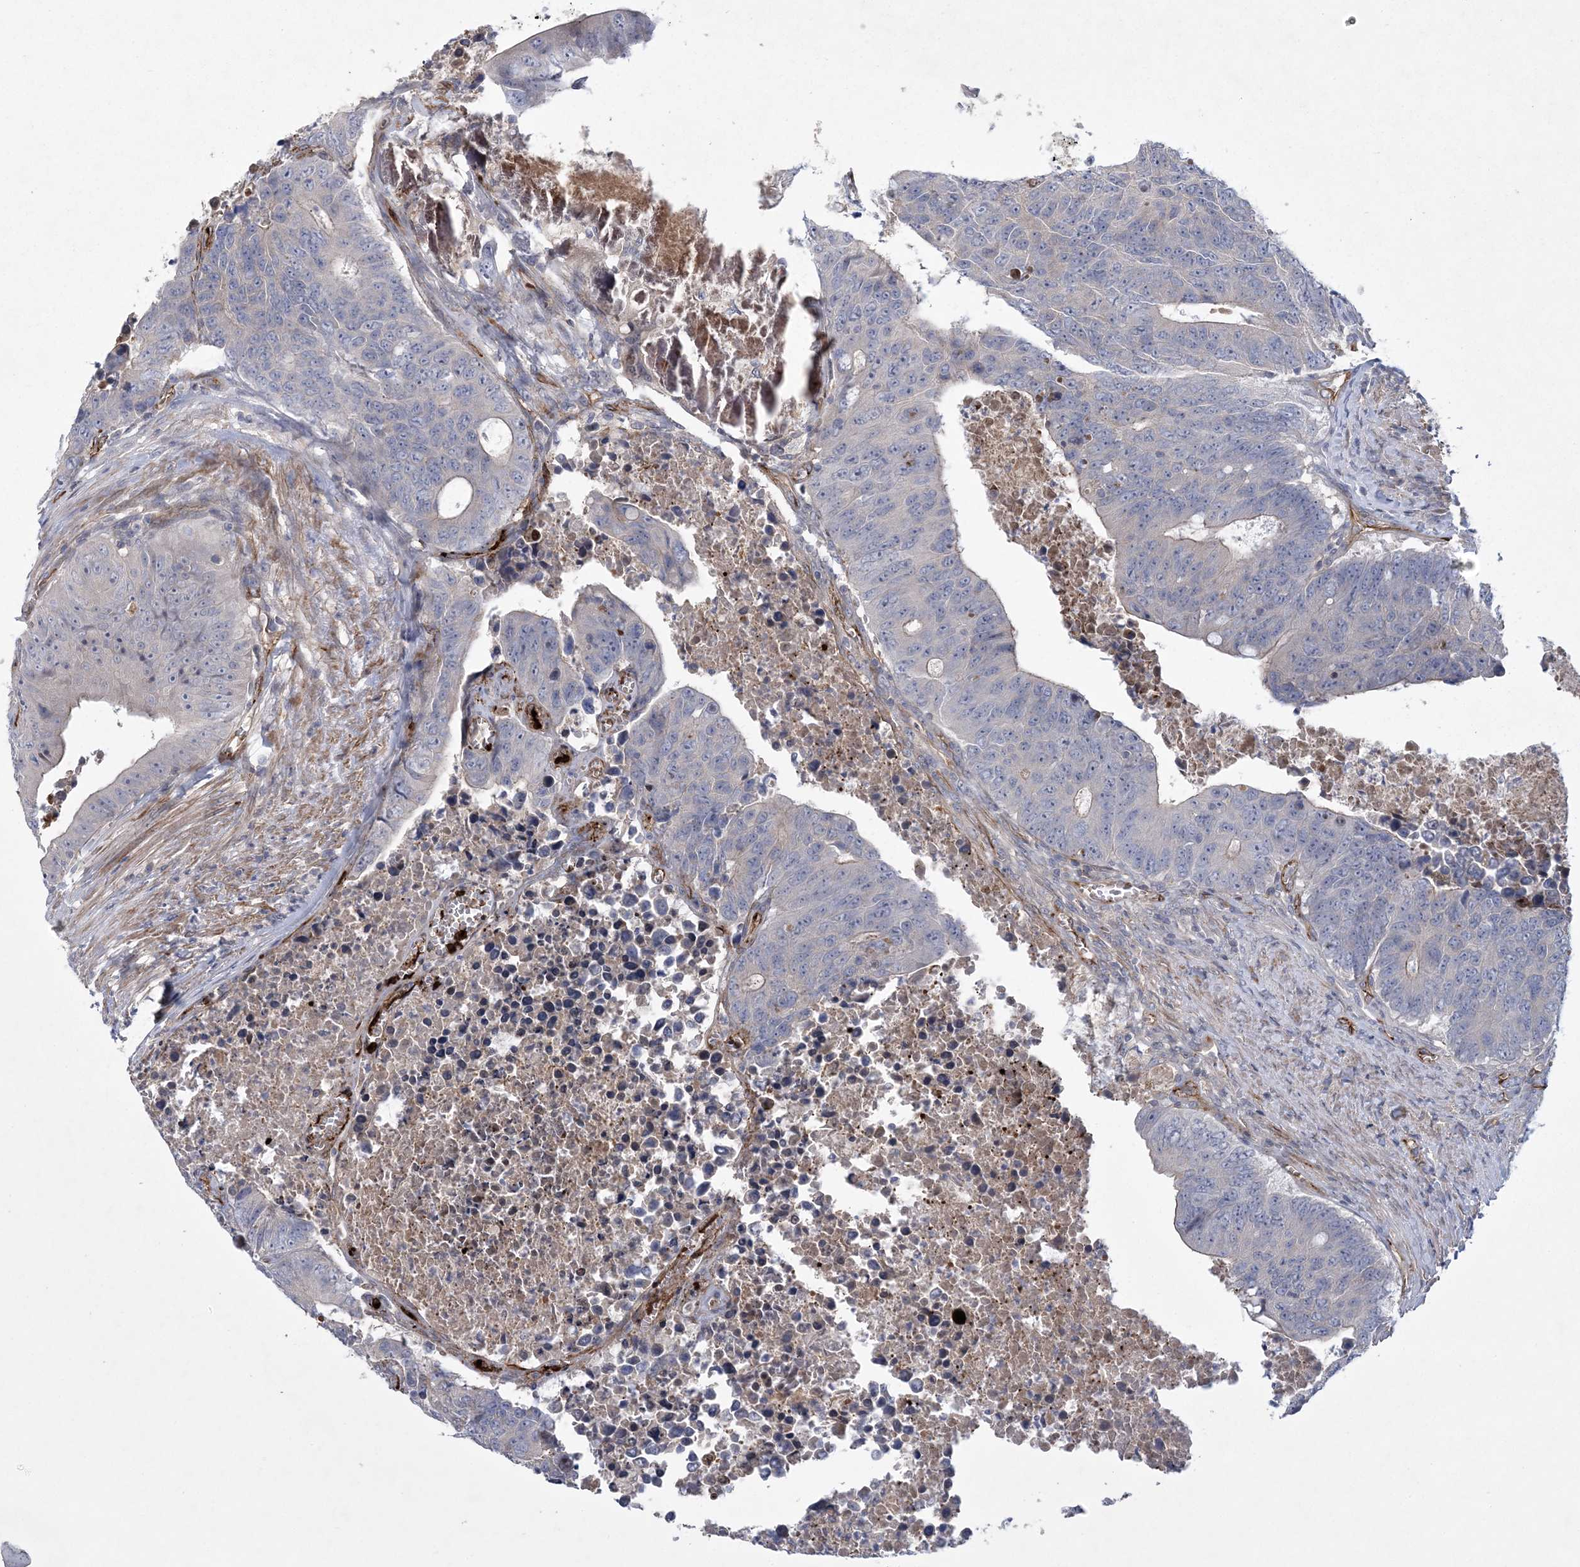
{"staining": {"intensity": "weak", "quantity": "25%-75%", "location": "cytoplasmic/membranous"}, "tissue": "colorectal cancer", "cell_type": "Tumor cells", "image_type": "cancer", "snomed": [{"axis": "morphology", "description": "Adenocarcinoma, NOS"}, {"axis": "topography", "description": "Colon"}], "caption": "Human adenocarcinoma (colorectal) stained with a protein marker demonstrates weak staining in tumor cells.", "gene": "CALN1", "patient": {"sex": "male", "age": 87}}